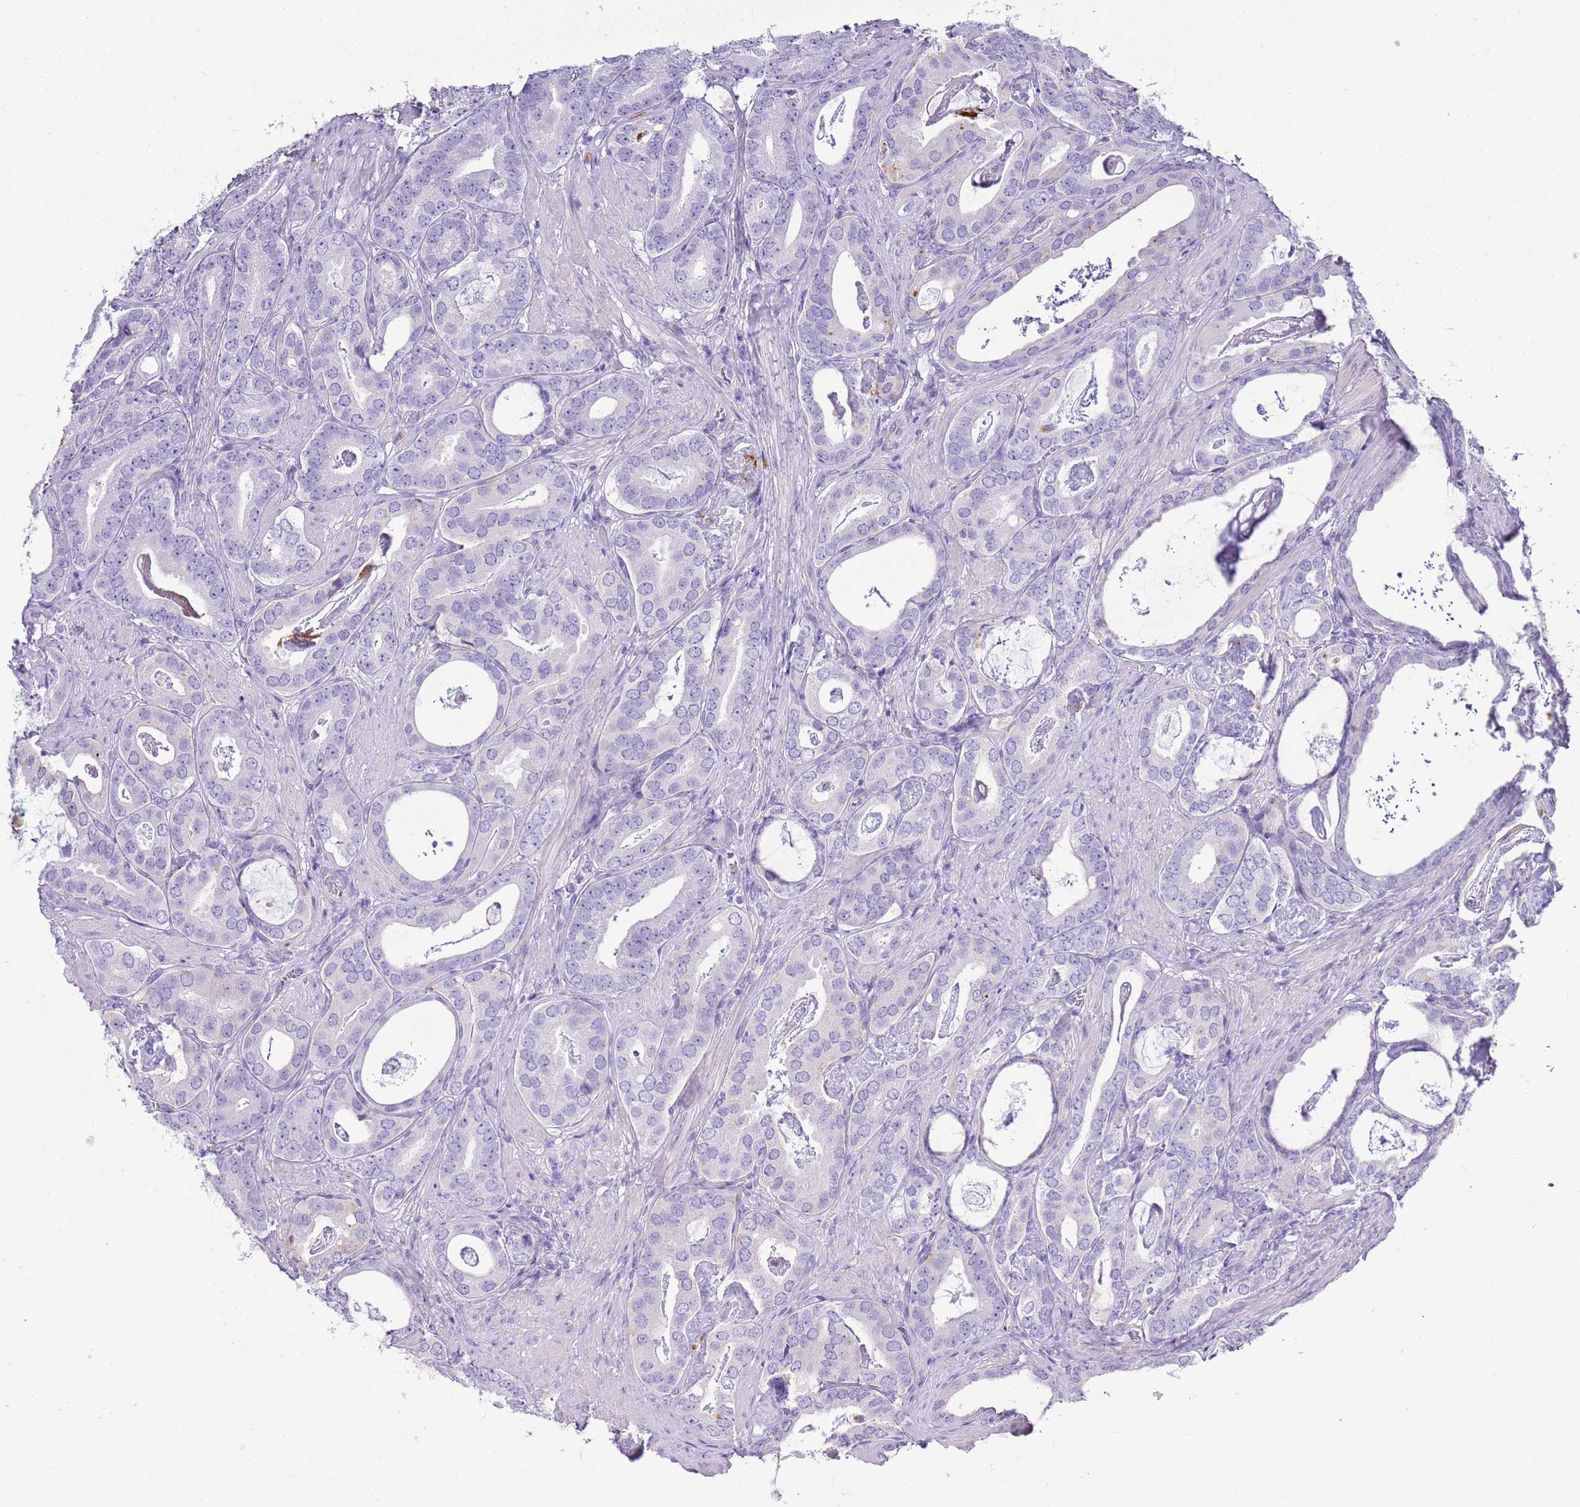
{"staining": {"intensity": "negative", "quantity": "none", "location": "none"}, "tissue": "prostate cancer", "cell_type": "Tumor cells", "image_type": "cancer", "snomed": [{"axis": "morphology", "description": "Adenocarcinoma, Low grade"}, {"axis": "topography", "description": "Prostate"}], "caption": "High power microscopy photomicrograph of an immunohistochemistry (IHC) photomicrograph of prostate adenocarcinoma (low-grade), revealing no significant staining in tumor cells.", "gene": "ABHD17C", "patient": {"sex": "male", "age": 71}}